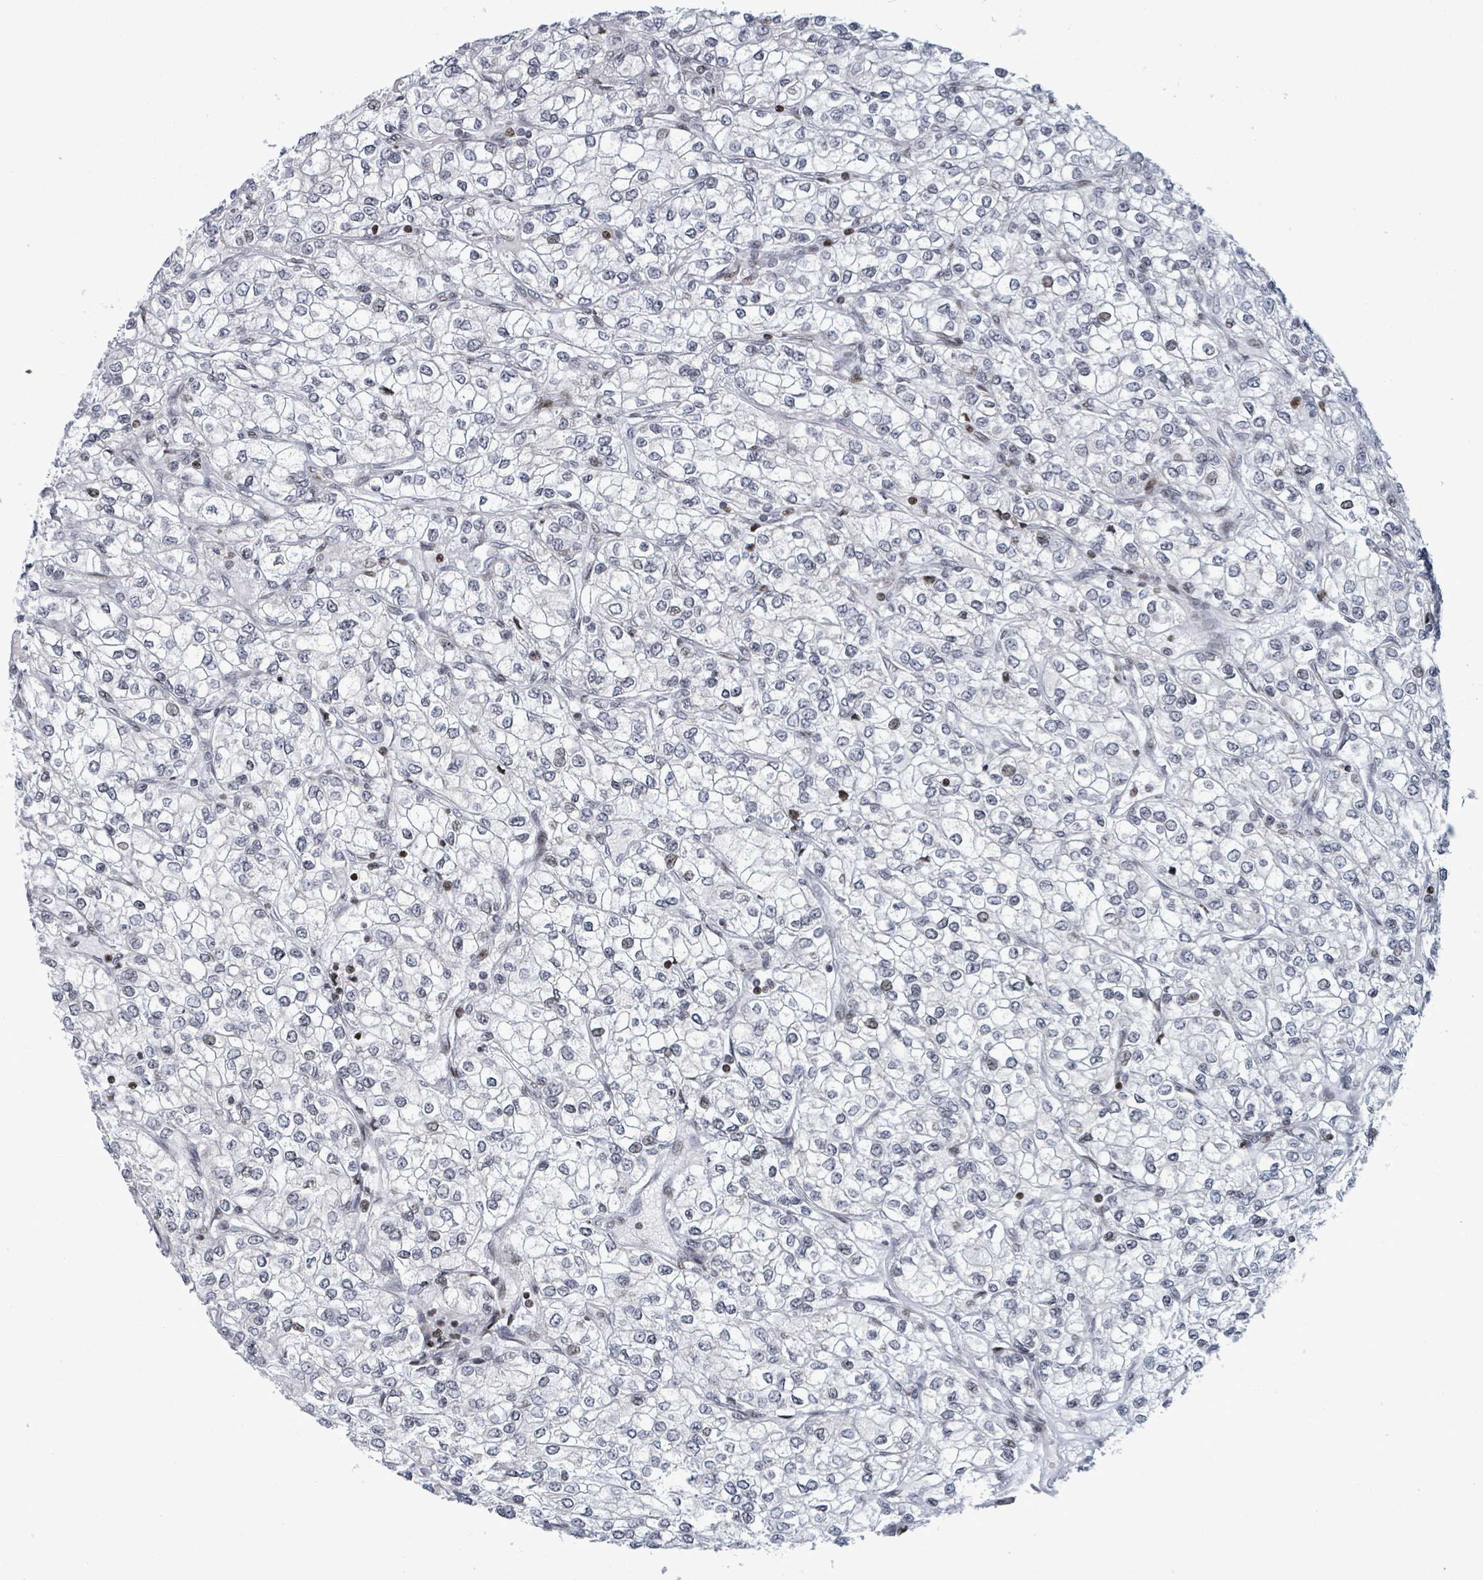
{"staining": {"intensity": "negative", "quantity": "none", "location": "none"}, "tissue": "renal cancer", "cell_type": "Tumor cells", "image_type": "cancer", "snomed": [{"axis": "morphology", "description": "Adenocarcinoma, NOS"}, {"axis": "topography", "description": "Kidney"}], "caption": "Tumor cells are negative for brown protein staining in renal adenocarcinoma. (Brightfield microscopy of DAB (3,3'-diaminobenzidine) immunohistochemistry (IHC) at high magnification).", "gene": "FNDC4", "patient": {"sex": "male", "age": 80}}